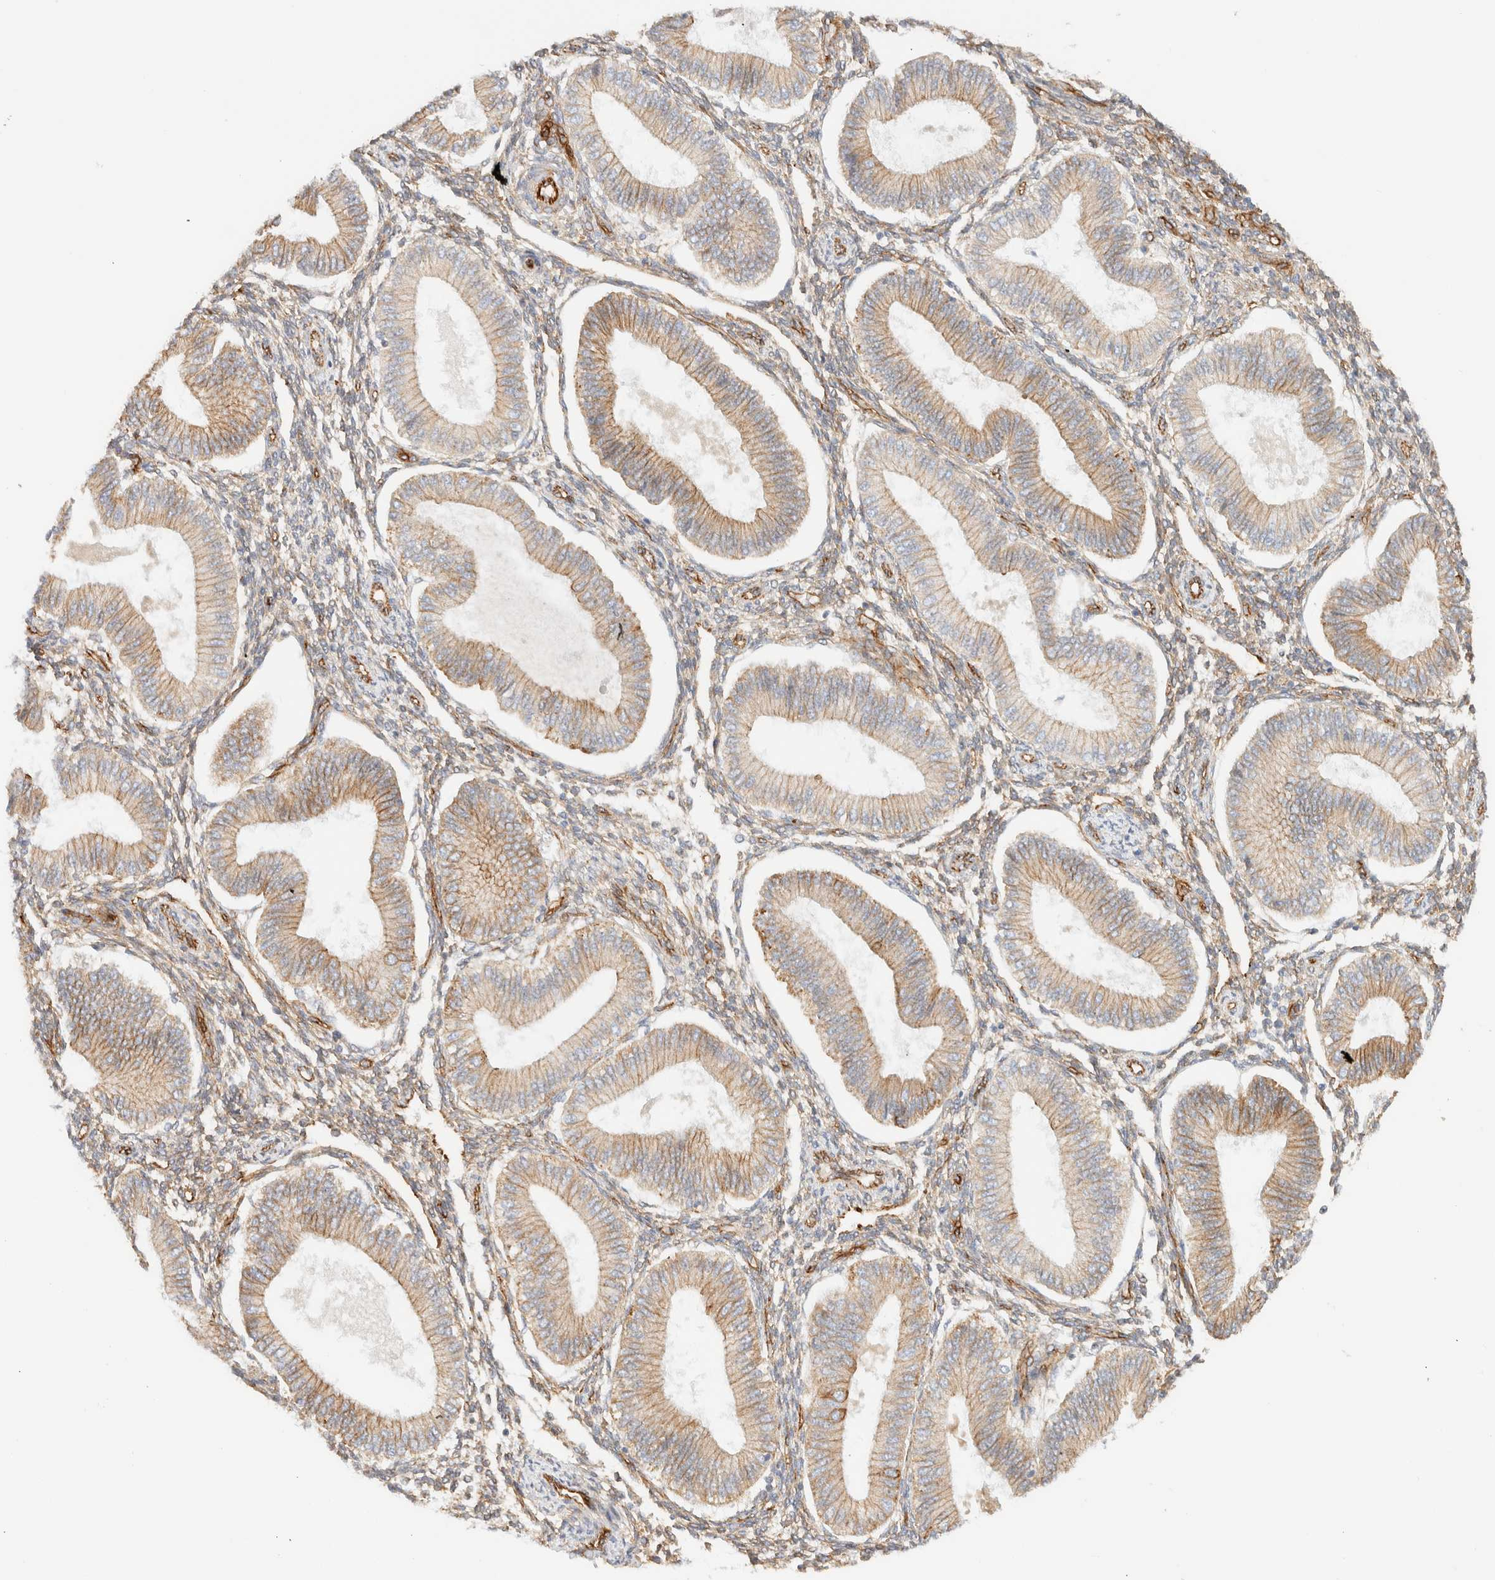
{"staining": {"intensity": "weak", "quantity": "25%-75%", "location": "cytoplasmic/membranous"}, "tissue": "endometrium", "cell_type": "Cells in endometrial stroma", "image_type": "normal", "snomed": [{"axis": "morphology", "description": "Normal tissue, NOS"}, {"axis": "topography", "description": "Endometrium"}], "caption": "An image of human endometrium stained for a protein exhibits weak cytoplasmic/membranous brown staining in cells in endometrial stroma. (Stains: DAB in brown, nuclei in blue, Microscopy: brightfield microscopy at high magnification).", "gene": "CYB5R4", "patient": {"sex": "female", "age": 39}}